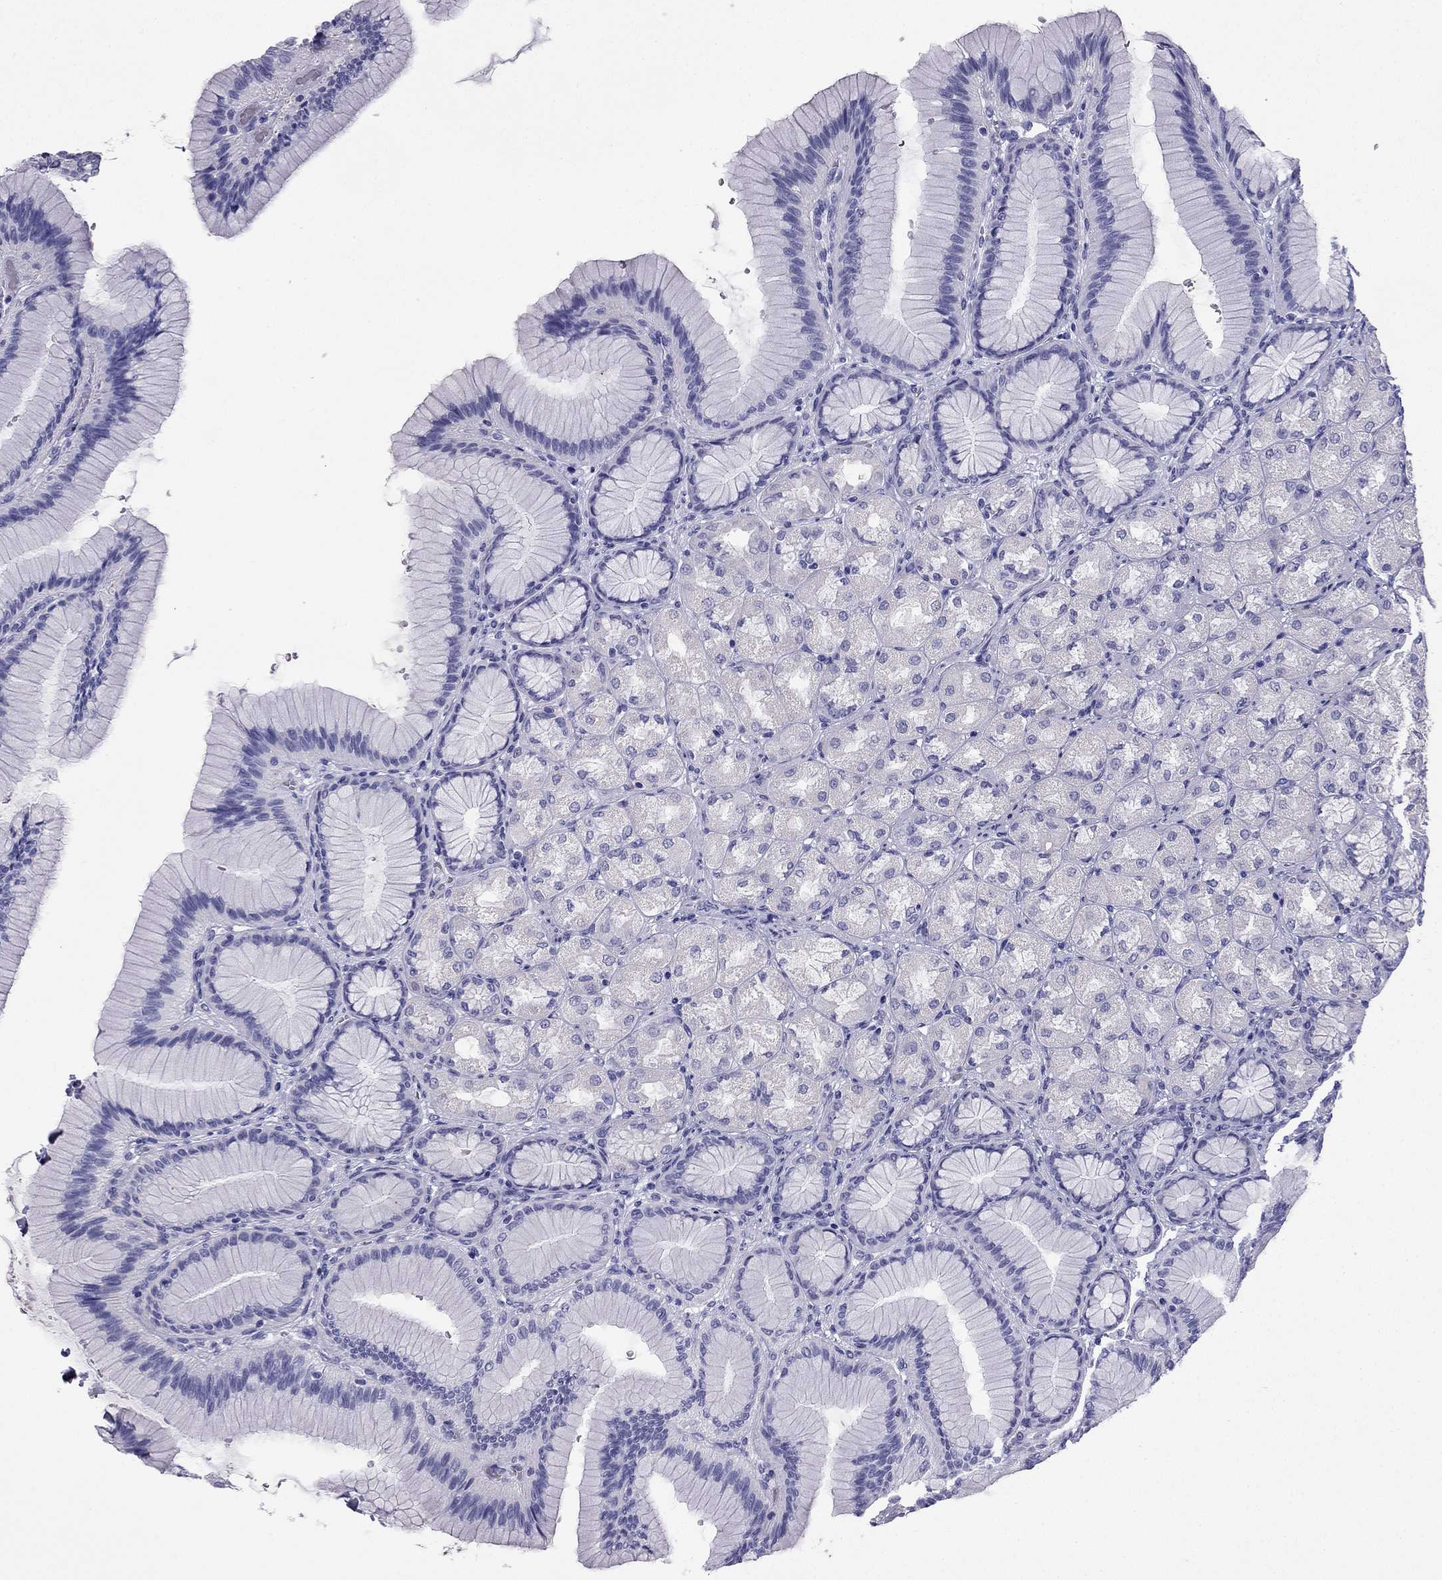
{"staining": {"intensity": "negative", "quantity": "none", "location": "none"}, "tissue": "stomach", "cell_type": "Glandular cells", "image_type": "normal", "snomed": [{"axis": "morphology", "description": "Normal tissue, NOS"}, {"axis": "morphology", "description": "Adenocarcinoma, NOS"}, {"axis": "morphology", "description": "Adenocarcinoma, High grade"}, {"axis": "topography", "description": "Stomach, upper"}, {"axis": "topography", "description": "Stomach"}], "caption": "DAB (3,3'-diaminobenzidine) immunohistochemical staining of unremarkable human stomach reveals no significant staining in glandular cells.", "gene": "NPTX1", "patient": {"sex": "female", "age": 65}}